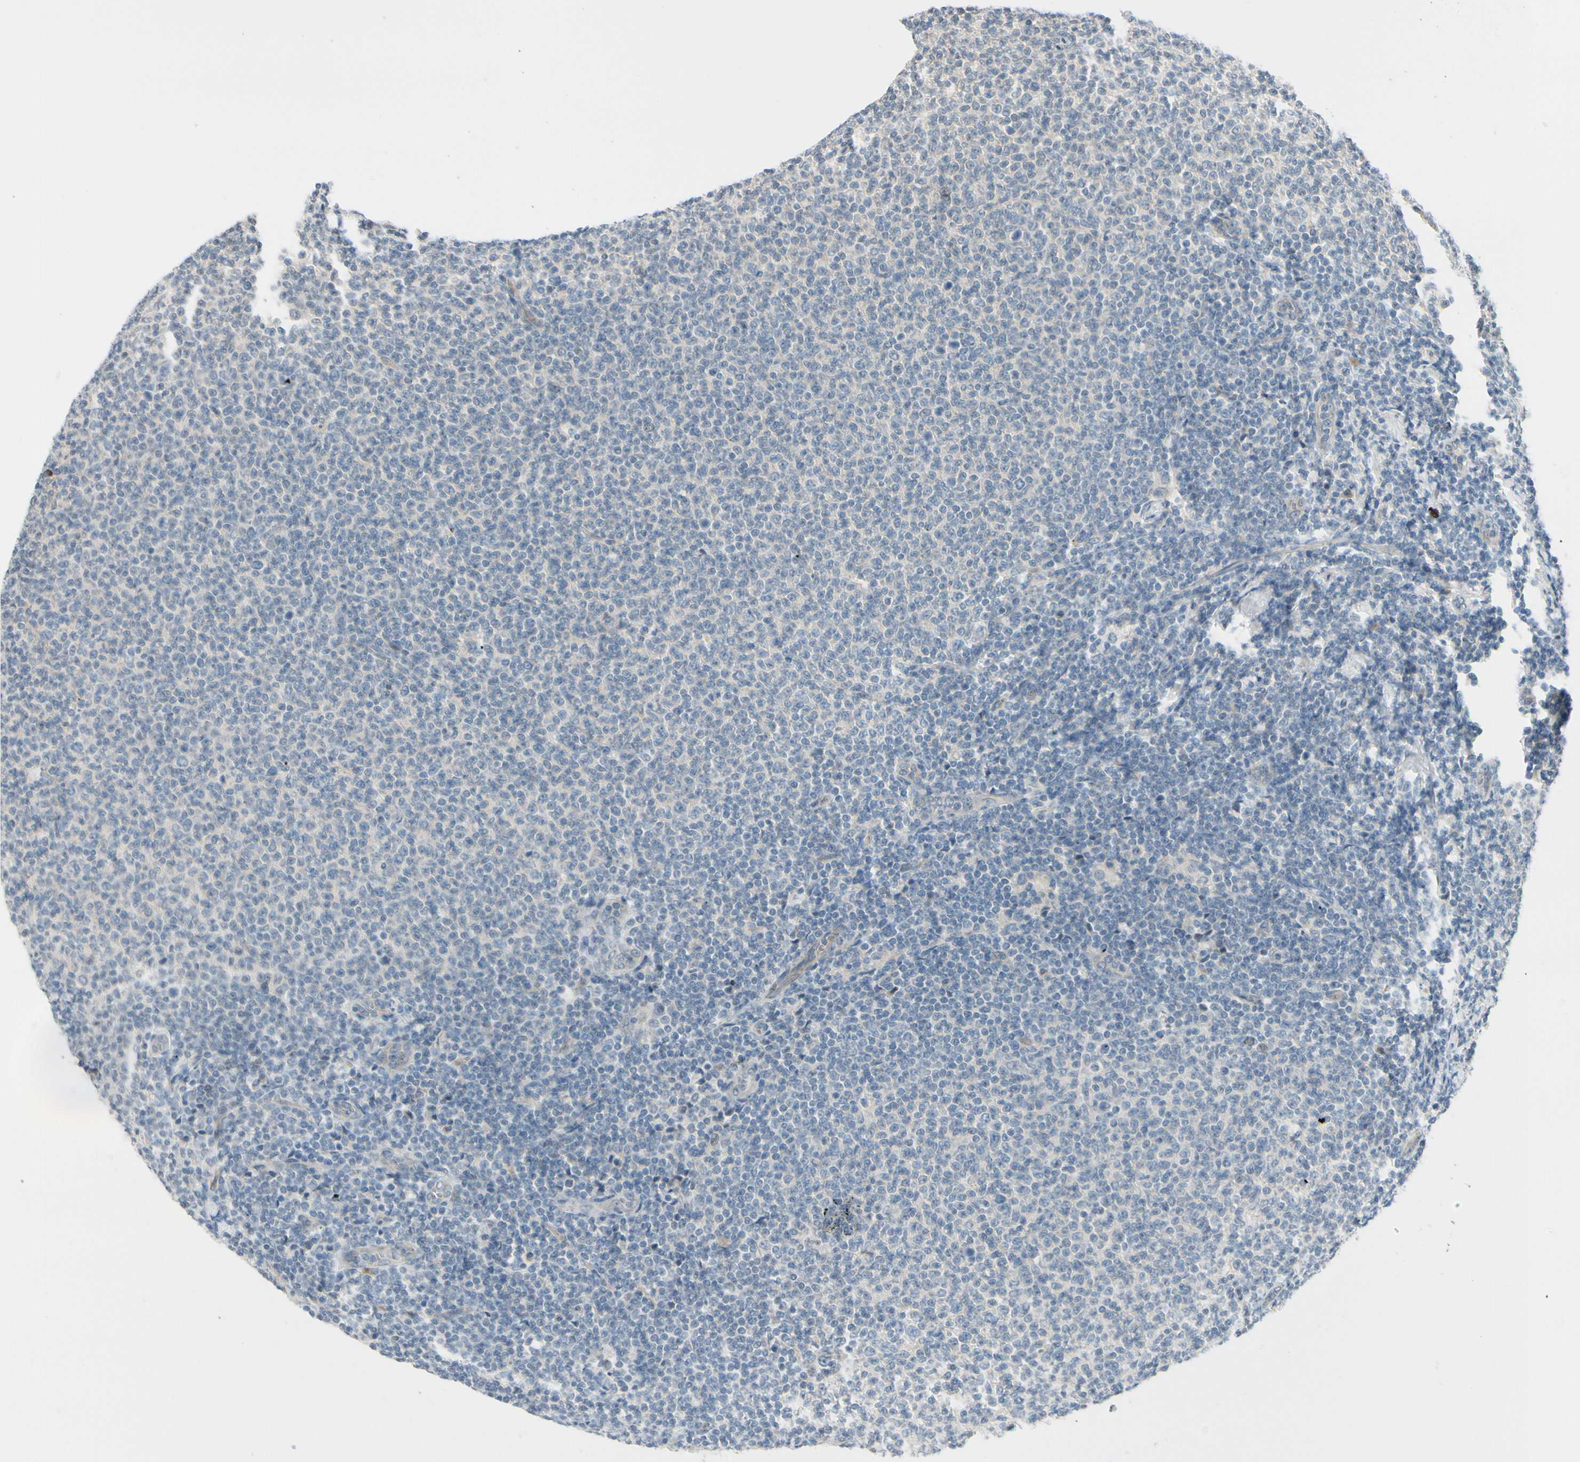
{"staining": {"intensity": "negative", "quantity": "none", "location": "none"}, "tissue": "lymphoma", "cell_type": "Tumor cells", "image_type": "cancer", "snomed": [{"axis": "morphology", "description": "Malignant lymphoma, non-Hodgkin's type, Low grade"}, {"axis": "topography", "description": "Lymph node"}], "caption": "Immunohistochemical staining of lymphoma shows no significant staining in tumor cells. (DAB (3,3'-diaminobenzidine) immunohistochemistry with hematoxylin counter stain).", "gene": "FGF10", "patient": {"sex": "male", "age": 66}}